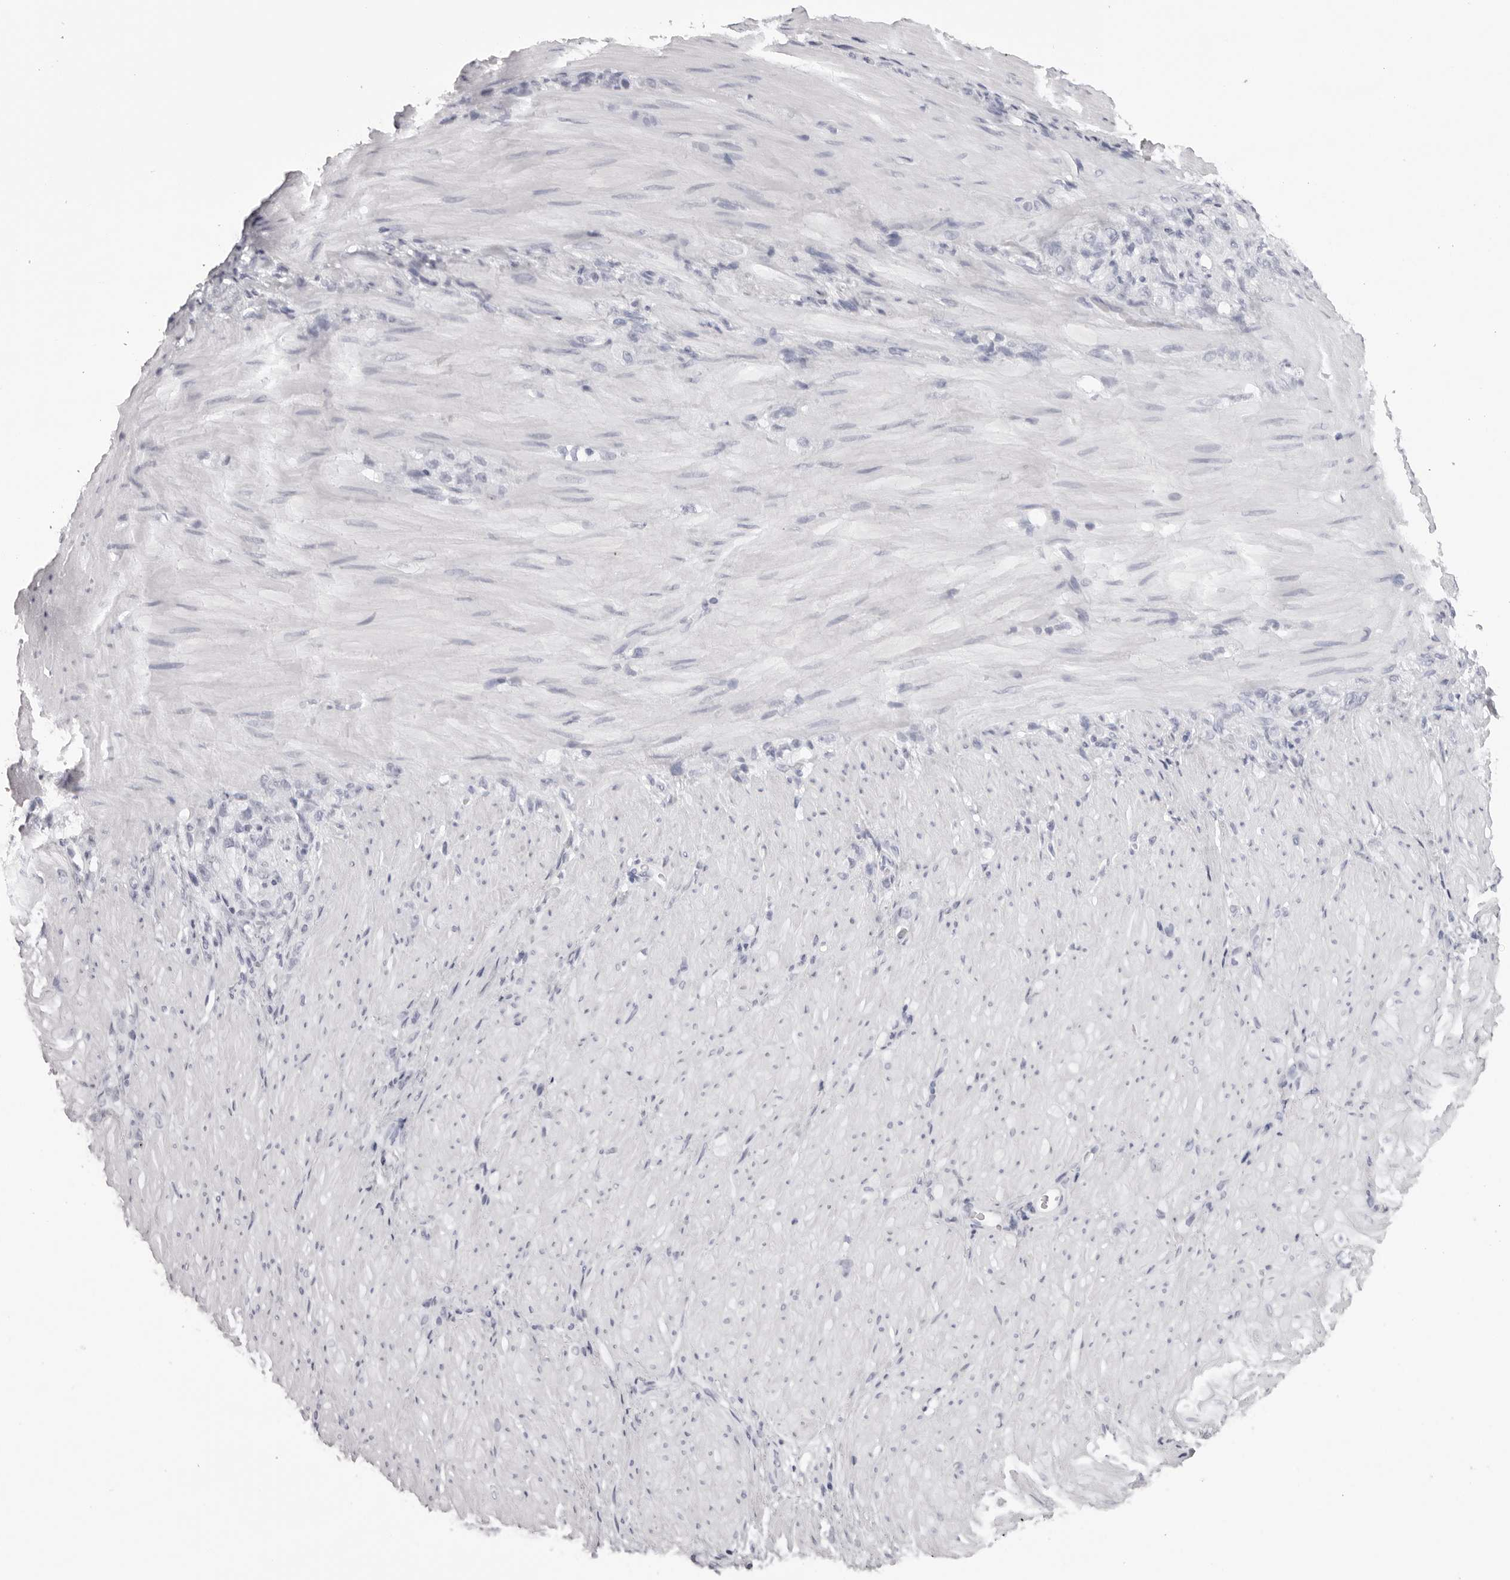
{"staining": {"intensity": "negative", "quantity": "none", "location": "none"}, "tissue": "stomach cancer", "cell_type": "Tumor cells", "image_type": "cancer", "snomed": [{"axis": "morphology", "description": "Normal tissue, NOS"}, {"axis": "morphology", "description": "Adenocarcinoma, NOS"}, {"axis": "topography", "description": "Stomach"}], "caption": "A micrograph of human stomach cancer (adenocarcinoma) is negative for staining in tumor cells.", "gene": "RHO", "patient": {"sex": "male", "age": 82}}